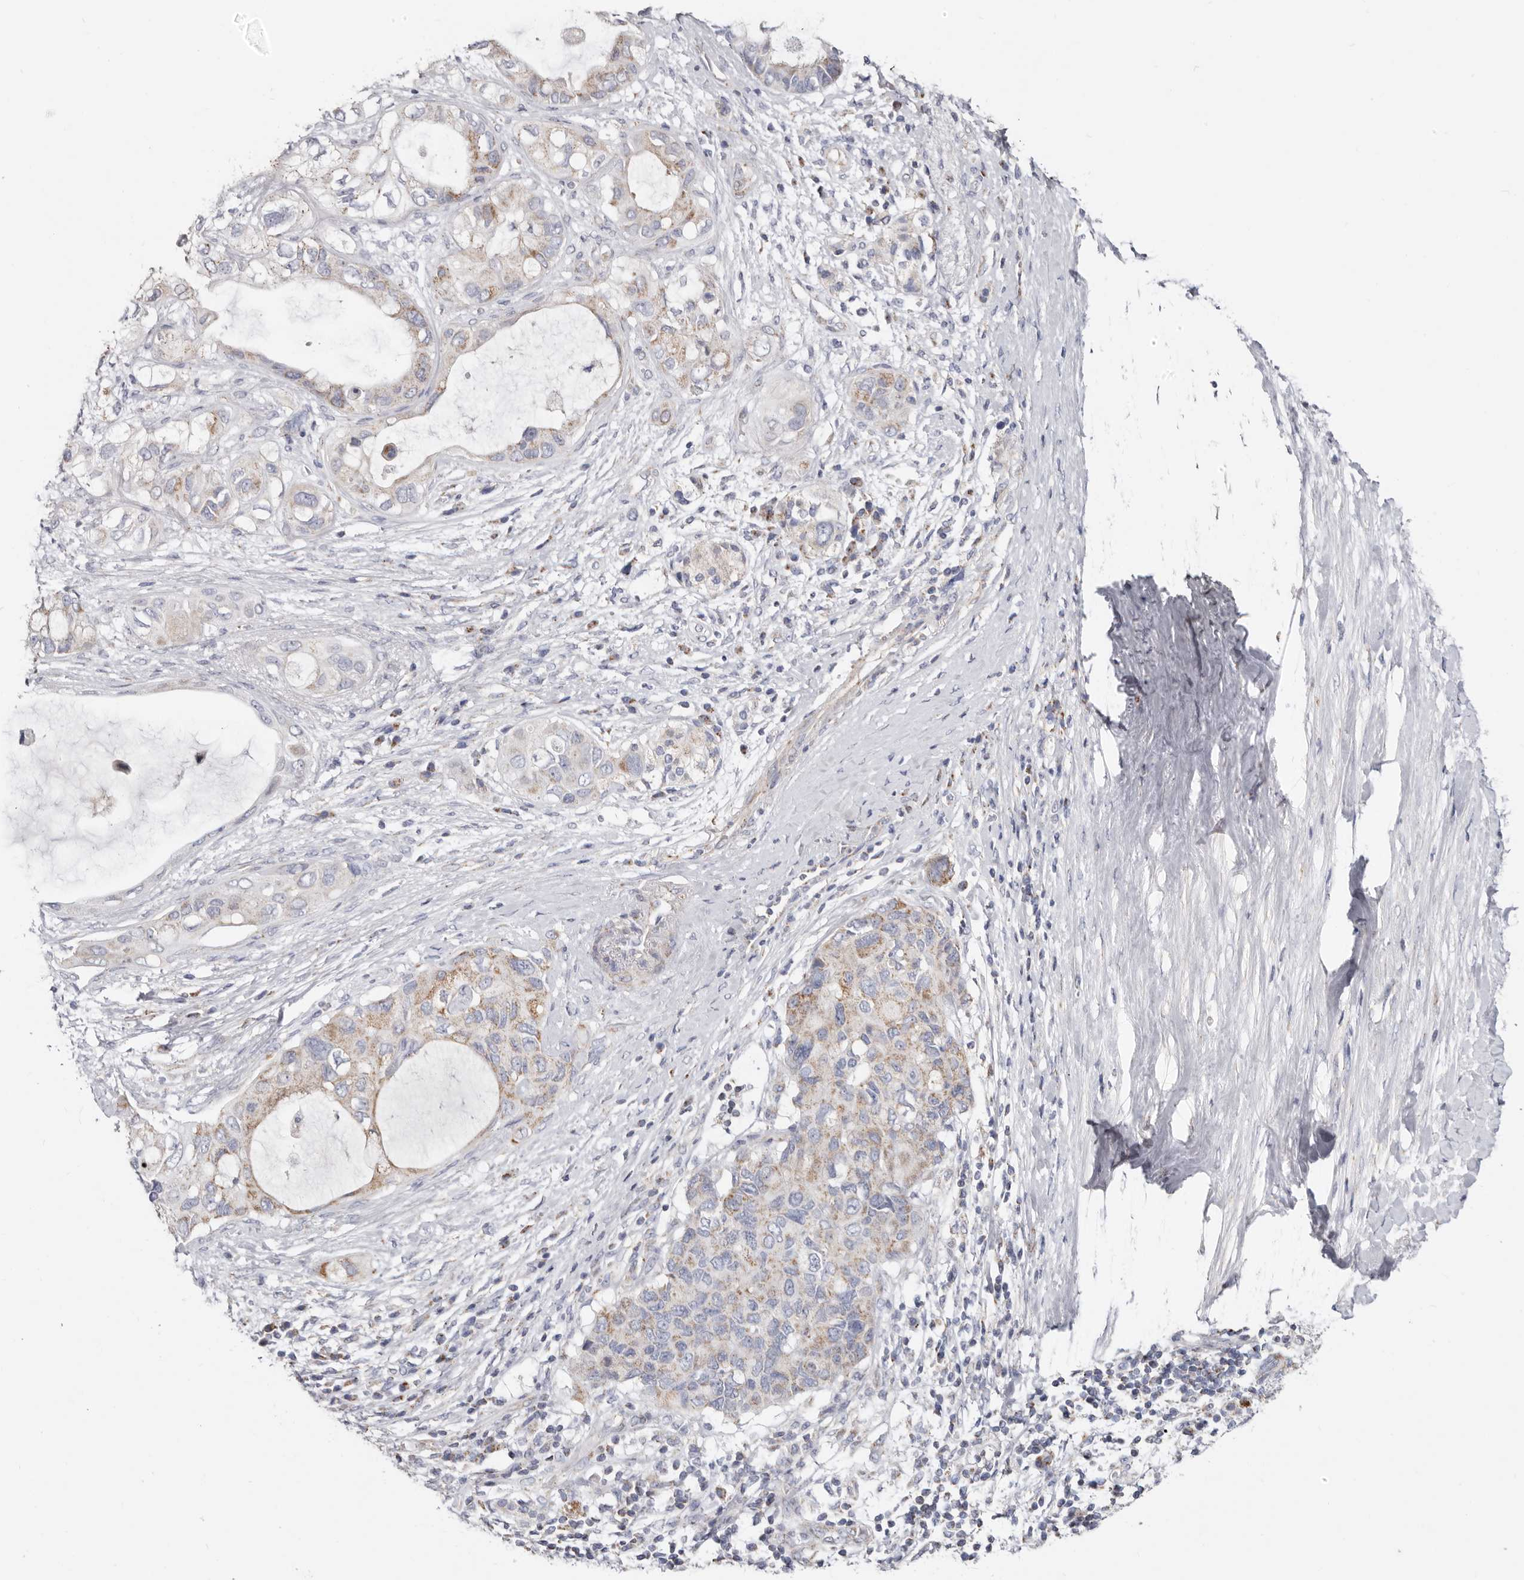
{"staining": {"intensity": "strong", "quantity": "<25%", "location": "cytoplasmic/membranous"}, "tissue": "pancreatic cancer", "cell_type": "Tumor cells", "image_type": "cancer", "snomed": [{"axis": "morphology", "description": "Adenocarcinoma, NOS"}, {"axis": "topography", "description": "Pancreas"}], "caption": "Approximately <25% of tumor cells in pancreatic adenocarcinoma display strong cytoplasmic/membranous protein staining as visualized by brown immunohistochemical staining.", "gene": "RSPO2", "patient": {"sex": "female", "age": 56}}